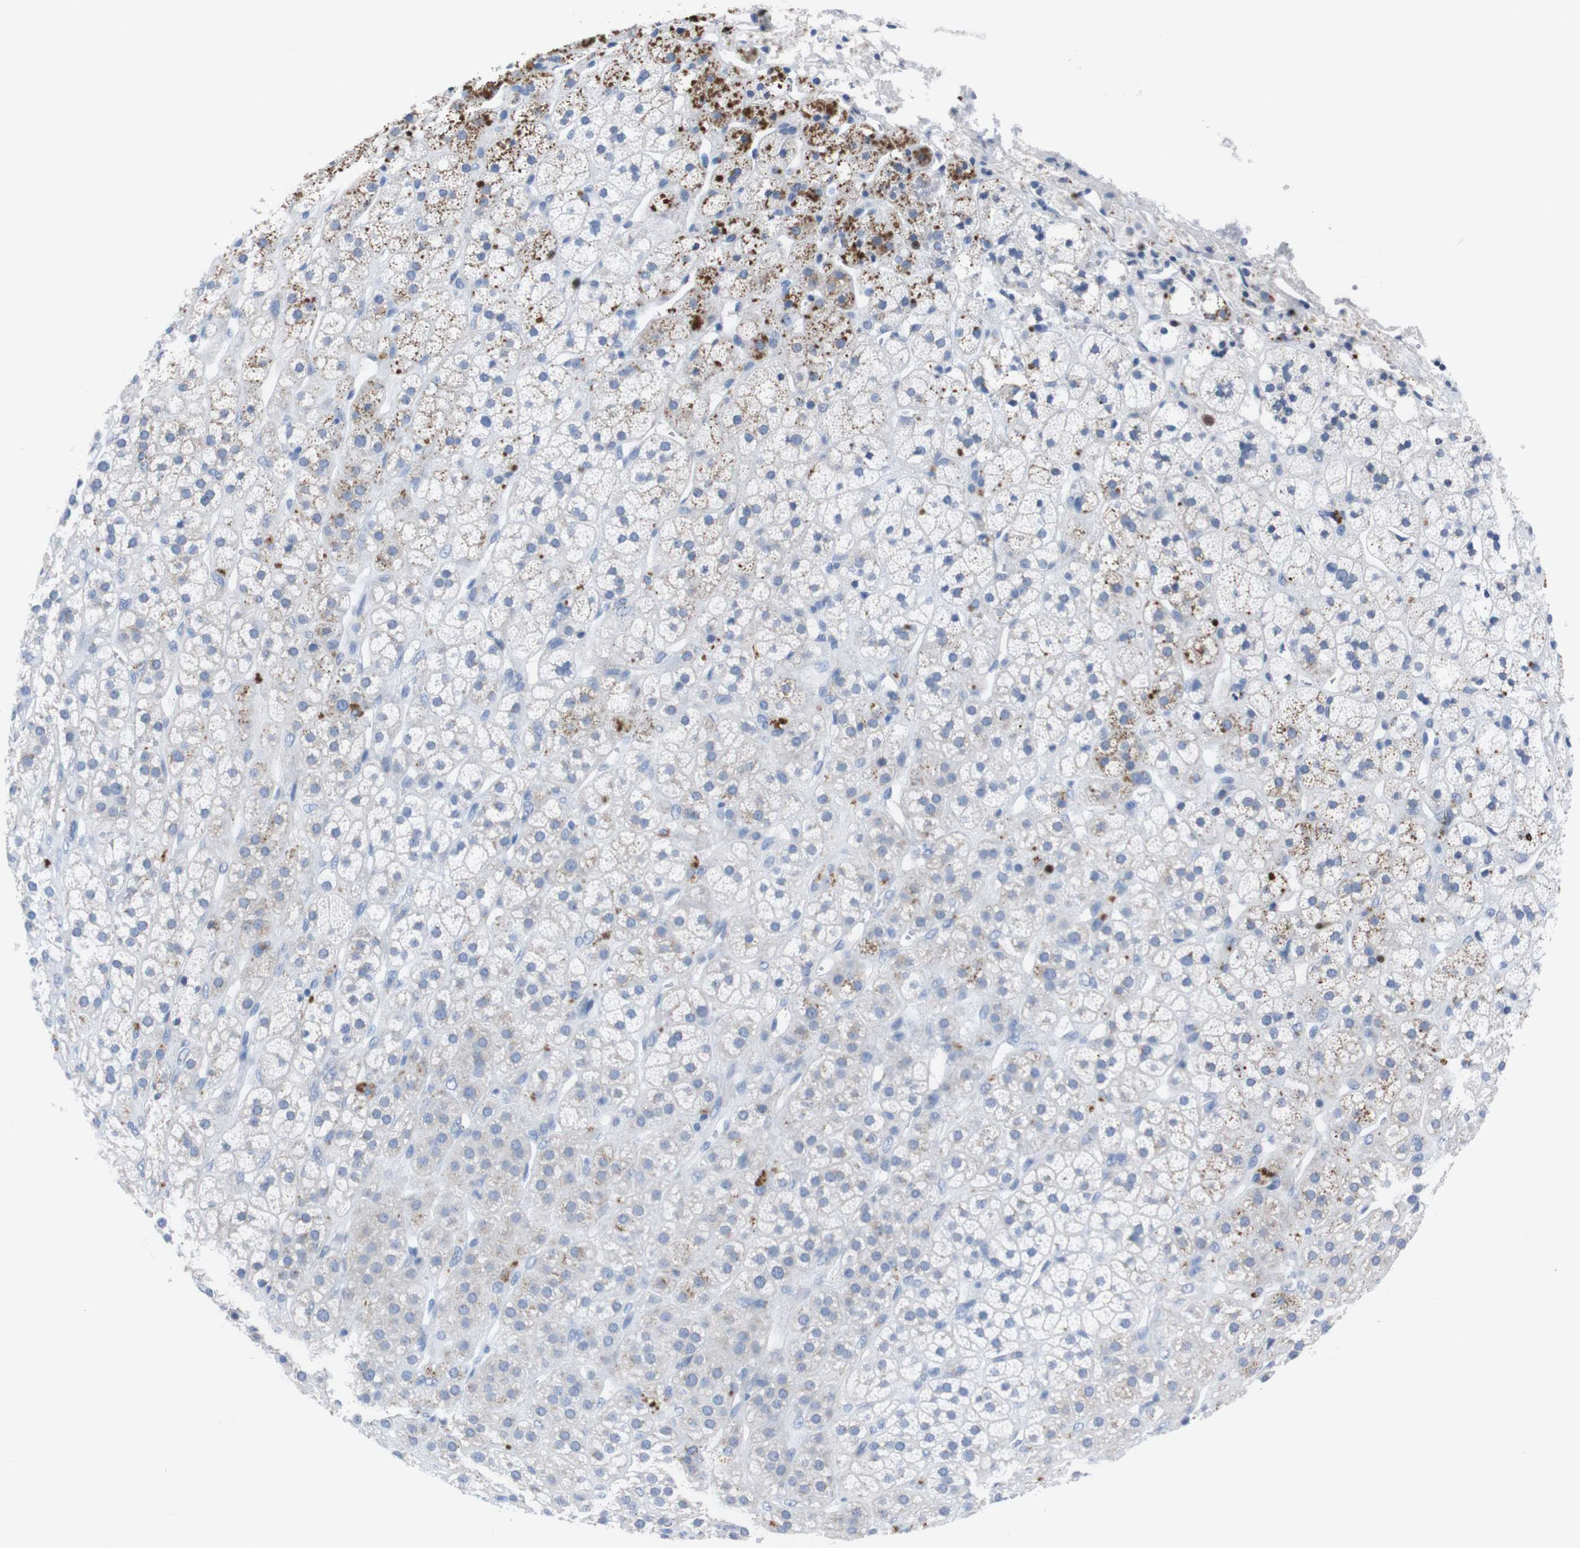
{"staining": {"intensity": "moderate", "quantity": "25%-75%", "location": "cytoplasmic/membranous"}, "tissue": "adrenal gland", "cell_type": "Glandular cells", "image_type": "normal", "snomed": [{"axis": "morphology", "description": "Normal tissue, NOS"}, {"axis": "topography", "description": "Adrenal gland"}], "caption": "Approximately 25%-75% of glandular cells in benign adrenal gland display moderate cytoplasmic/membranous protein positivity as visualized by brown immunohistochemical staining.", "gene": "IRF4", "patient": {"sex": "male", "age": 56}}